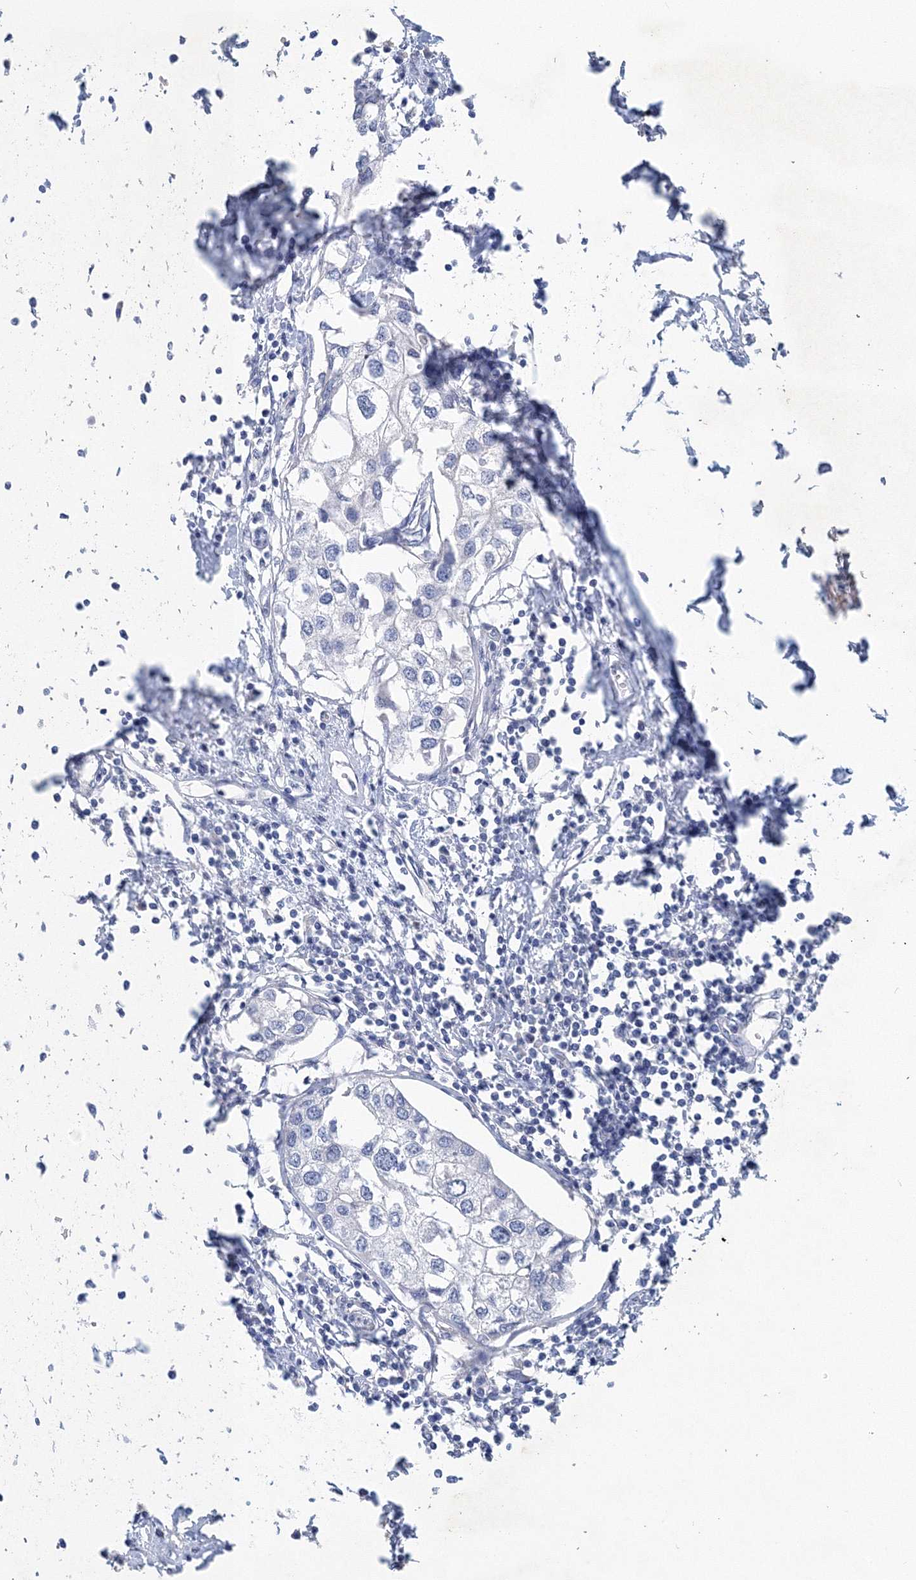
{"staining": {"intensity": "negative", "quantity": "none", "location": "none"}, "tissue": "urothelial cancer", "cell_type": "Tumor cells", "image_type": "cancer", "snomed": [{"axis": "morphology", "description": "Urothelial carcinoma, High grade"}, {"axis": "topography", "description": "Urinary bladder"}], "caption": "A micrograph of urothelial cancer stained for a protein shows no brown staining in tumor cells.", "gene": "OSBPL6", "patient": {"sex": "male", "age": 64}}